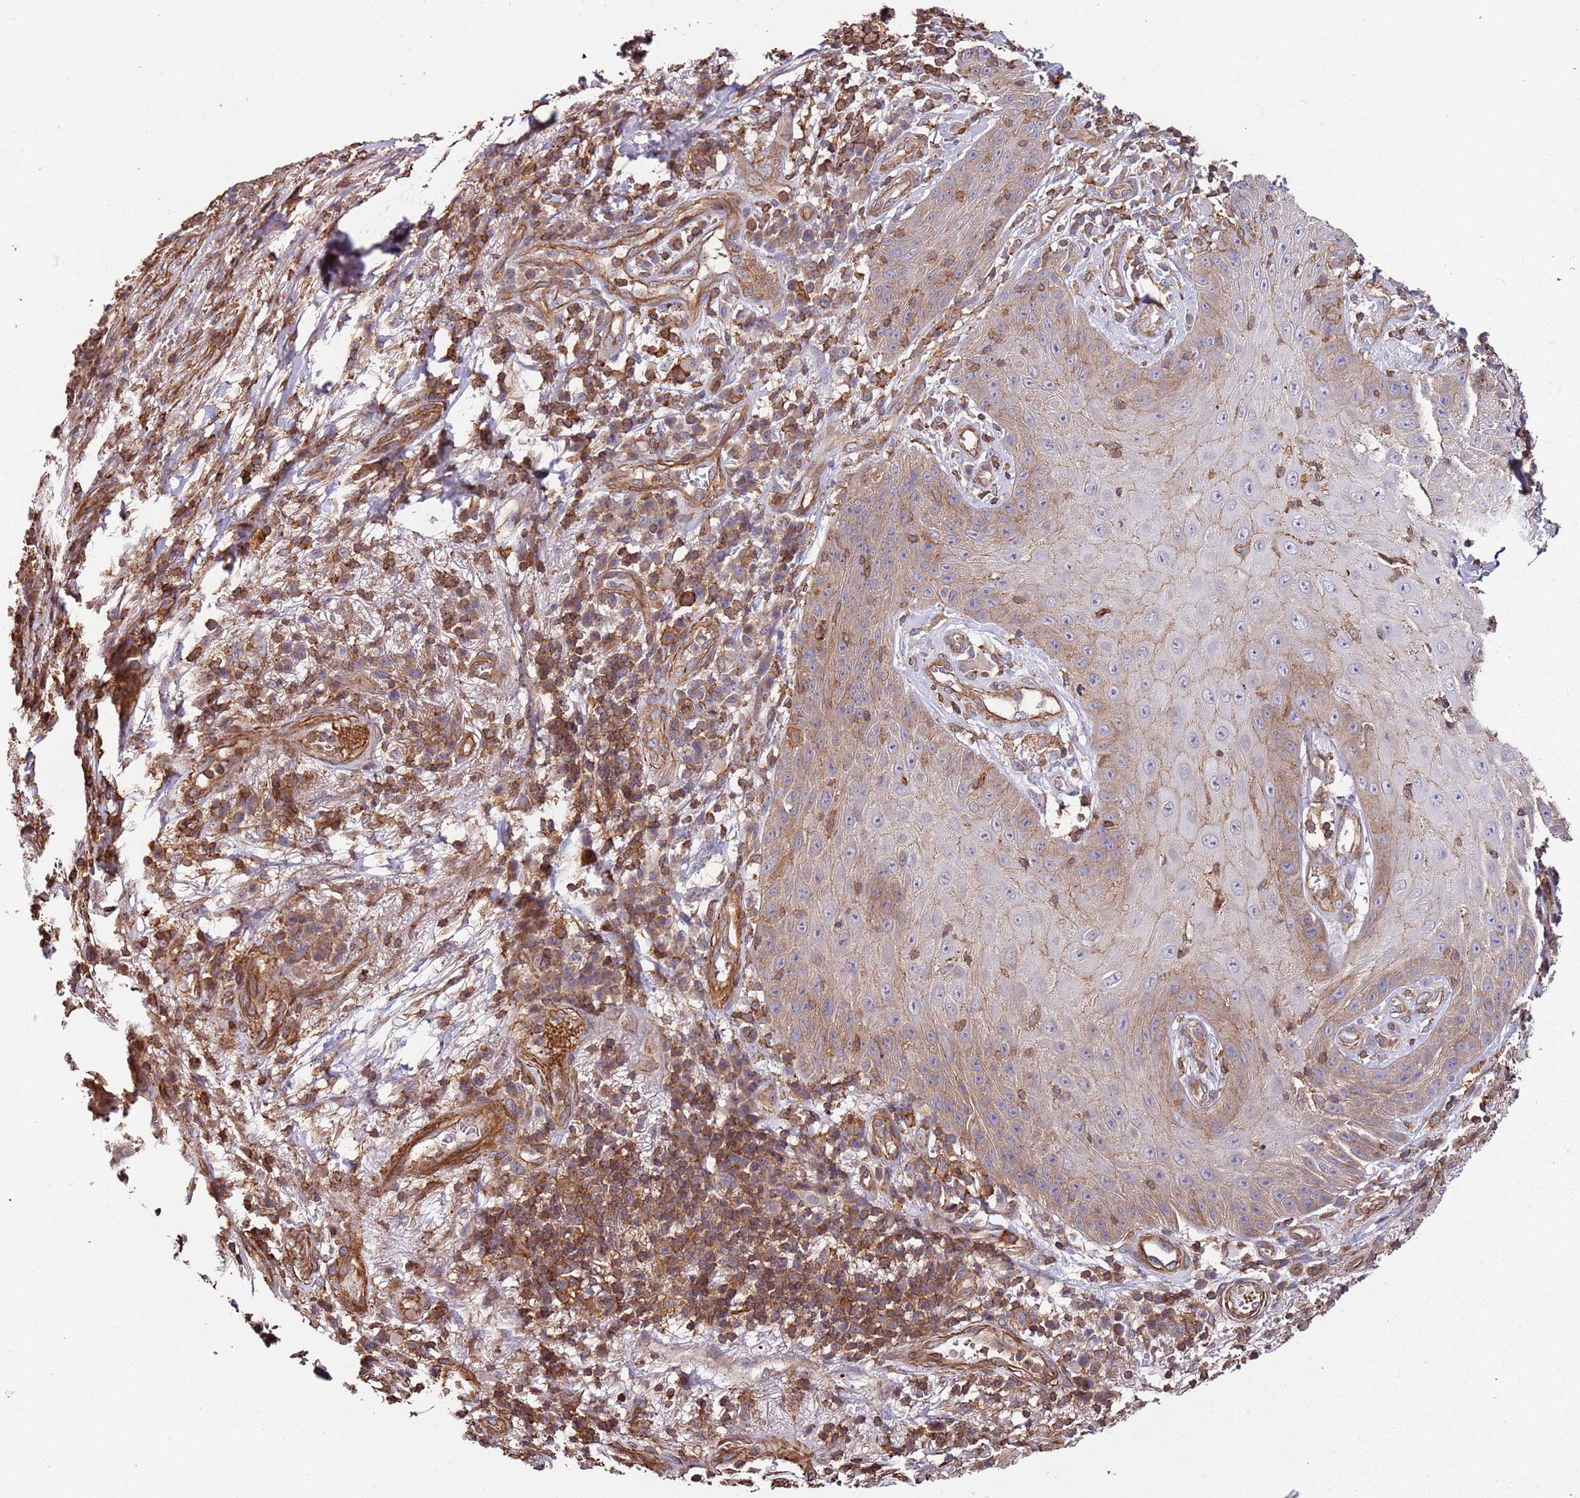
{"staining": {"intensity": "negative", "quantity": "none", "location": "none"}, "tissue": "skin cancer", "cell_type": "Tumor cells", "image_type": "cancer", "snomed": [{"axis": "morphology", "description": "Squamous cell carcinoma, NOS"}, {"axis": "topography", "description": "Skin"}], "caption": "The IHC micrograph has no significant expression in tumor cells of skin squamous cell carcinoma tissue.", "gene": "CYP2U1", "patient": {"sex": "male", "age": 70}}